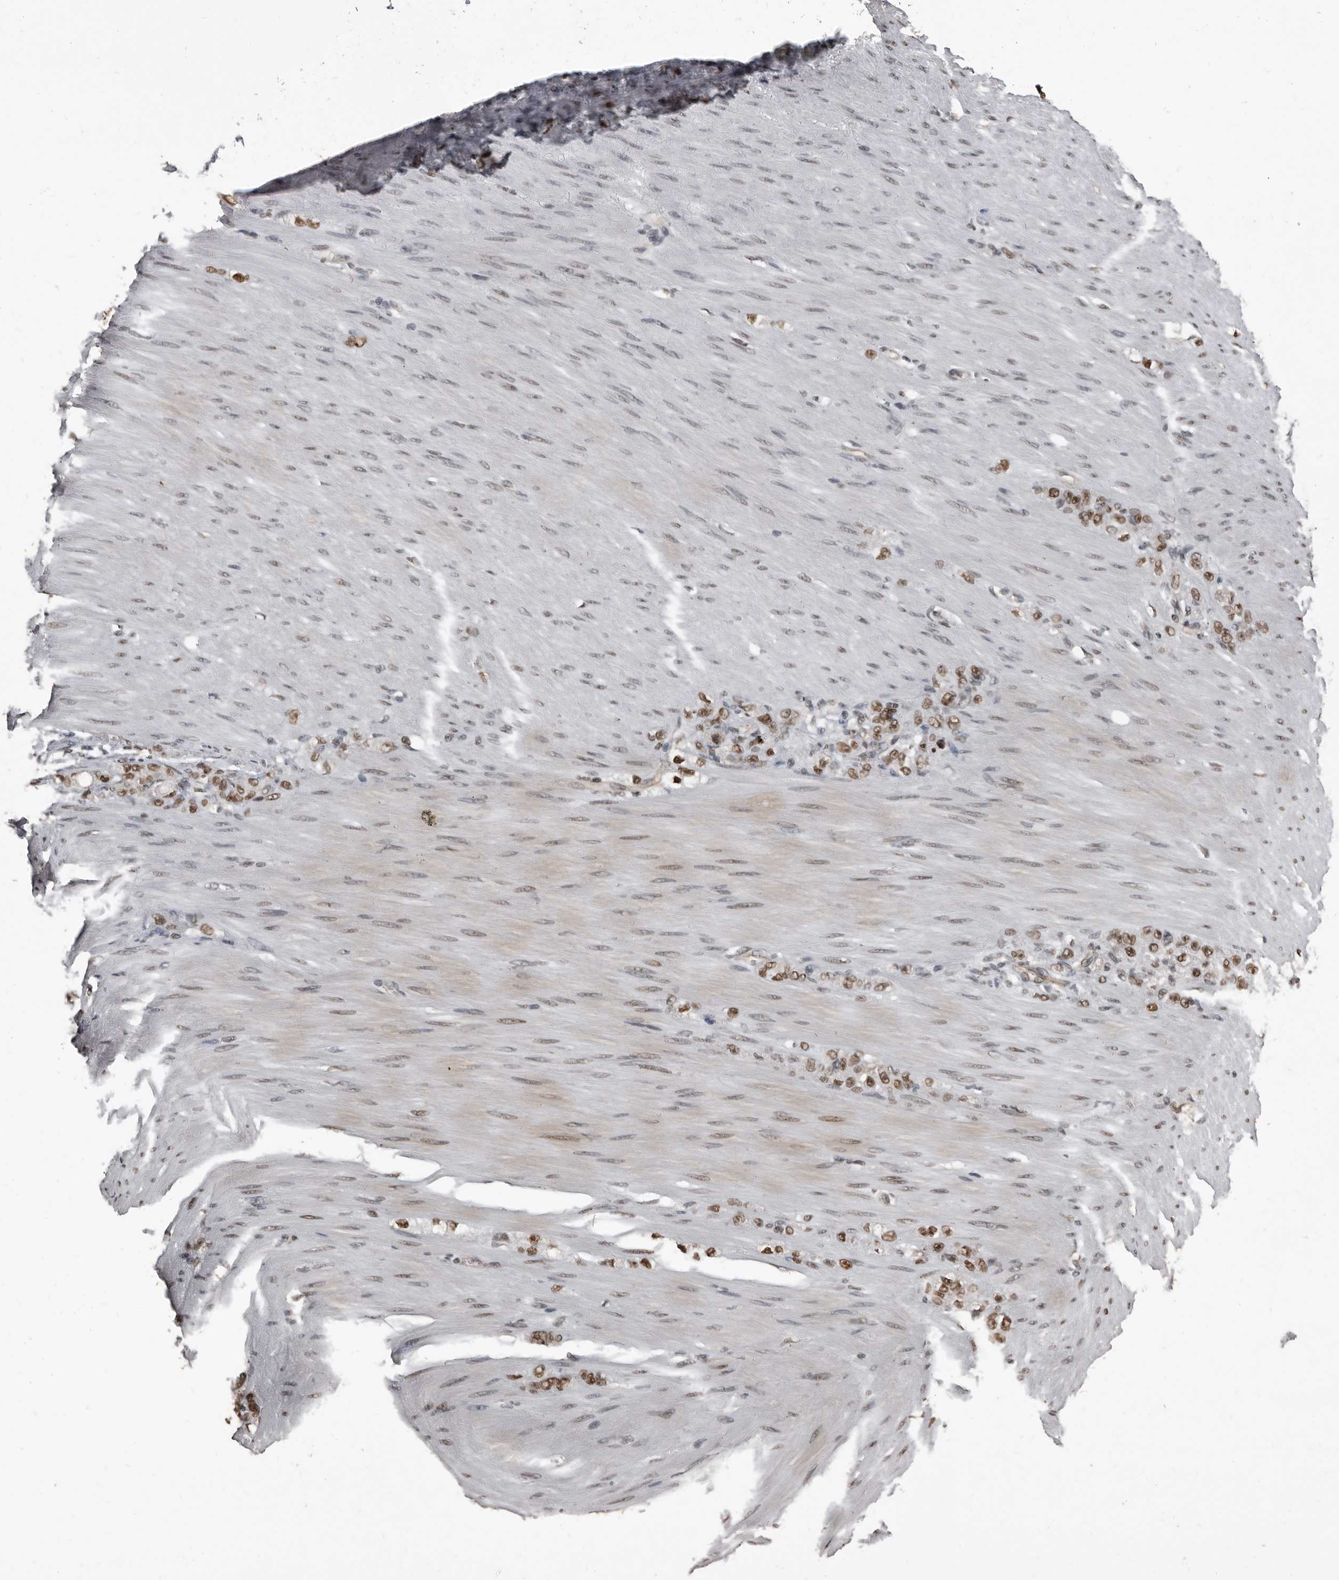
{"staining": {"intensity": "strong", "quantity": ">75%", "location": "nuclear"}, "tissue": "stomach cancer", "cell_type": "Tumor cells", "image_type": "cancer", "snomed": [{"axis": "morphology", "description": "Normal tissue, NOS"}, {"axis": "morphology", "description": "Adenocarcinoma, NOS"}, {"axis": "topography", "description": "Stomach"}], "caption": "A high-resolution image shows immunohistochemistry (IHC) staining of stomach adenocarcinoma, which displays strong nuclear positivity in approximately >75% of tumor cells. The staining was performed using DAB (3,3'-diaminobenzidine), with brown indicating positive protein expression. Nuclei are stained blue with hematoxylin.", "gene": "CHD1L", "patient": {"sex": "male", "age": 82}}